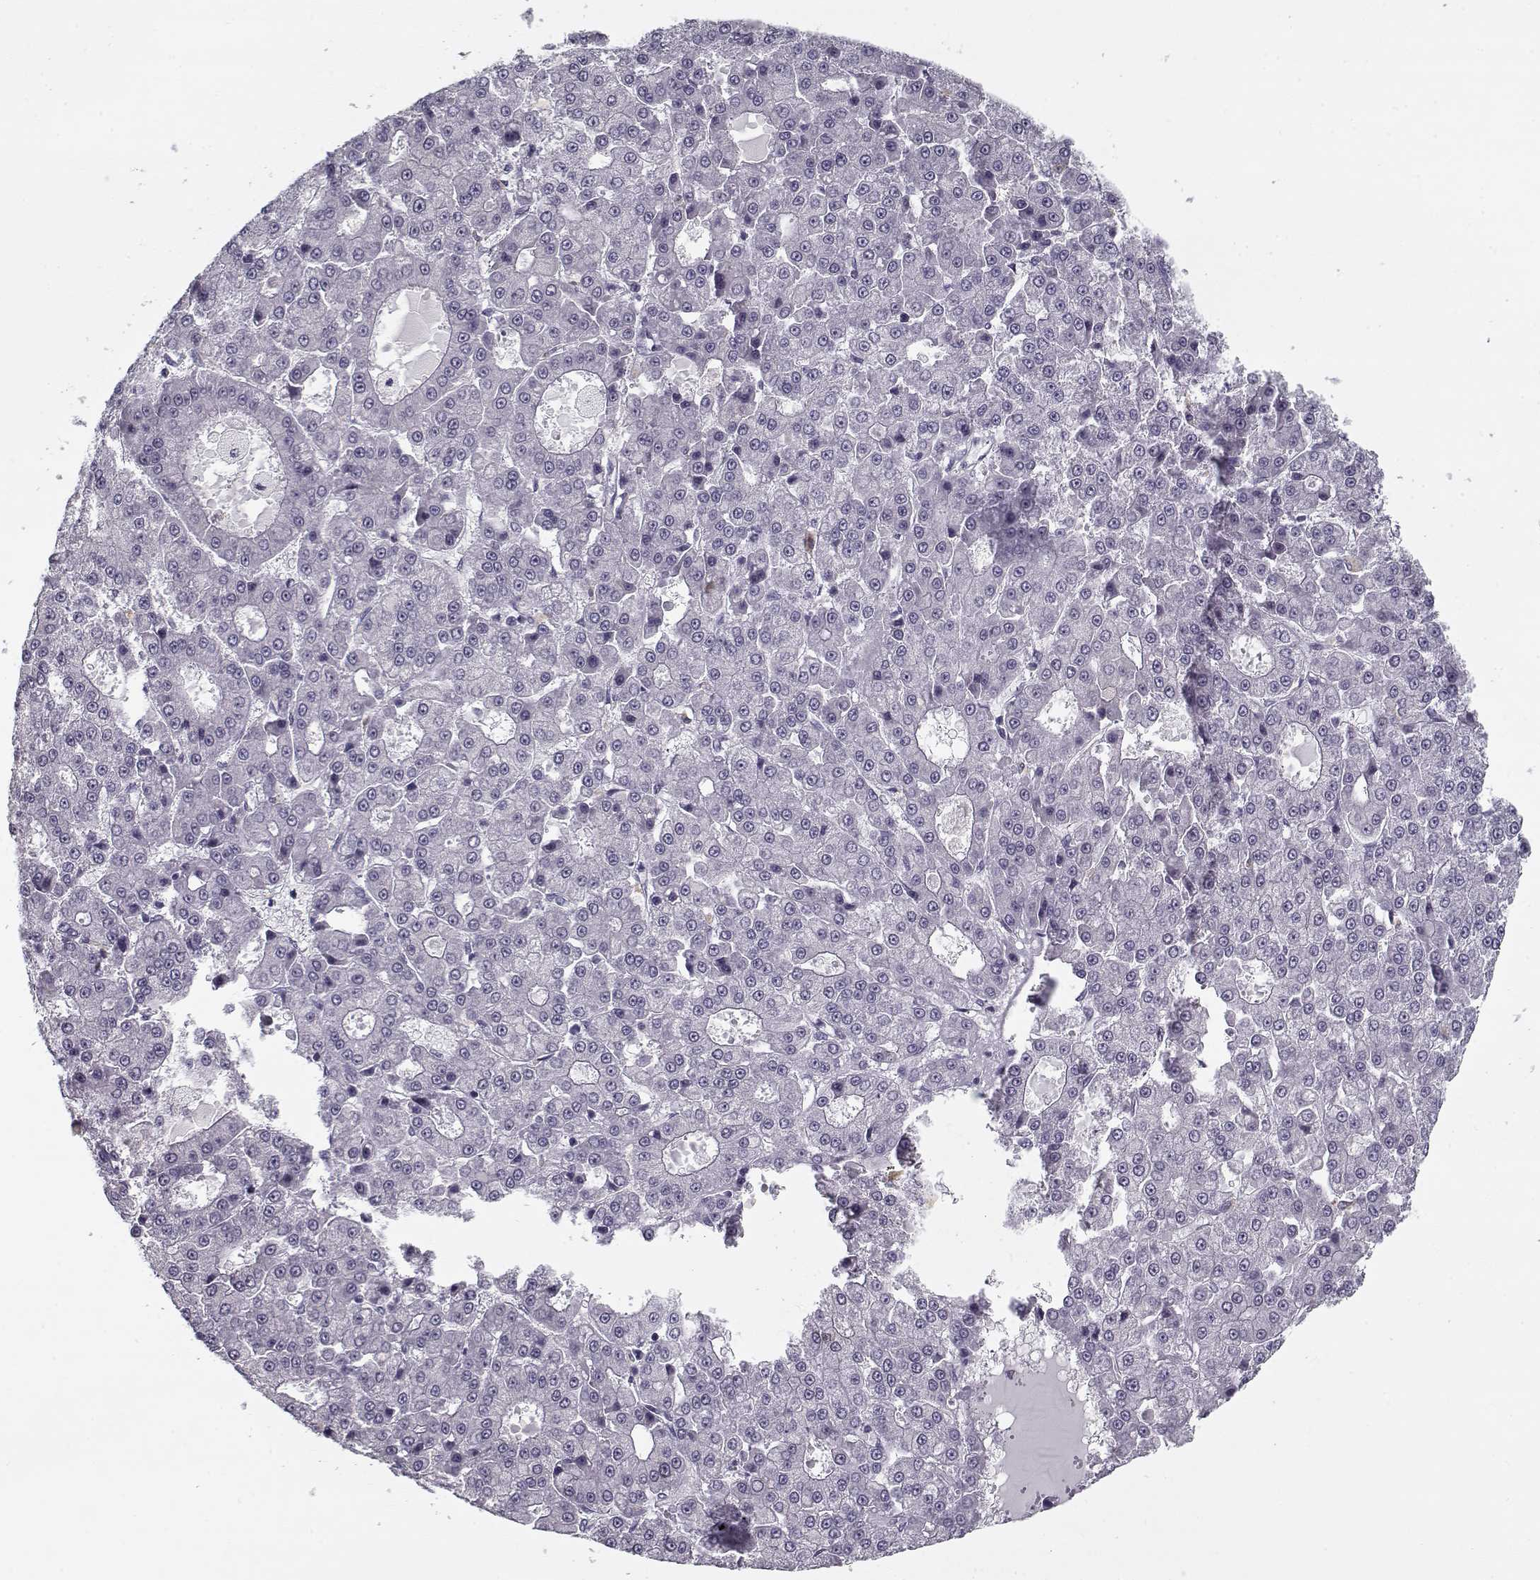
{"staining": {"intensity": "negative", "quantity": "none", "location": "none"}, "tissue": "liver cancer", "cell_type": "Tumor cells", "image_type": "cancer", "snomed": [{"axis": "morphology", "description": "Carcinoma, Hepatocellular, NOS"}, {"axis": "topography", "description": "Liver"}], "caption": "The image shows no significant positivity in tumor cells of liver cancer.", "gene": "RNF32", "patient": {"sex": "male", "age": 70}}